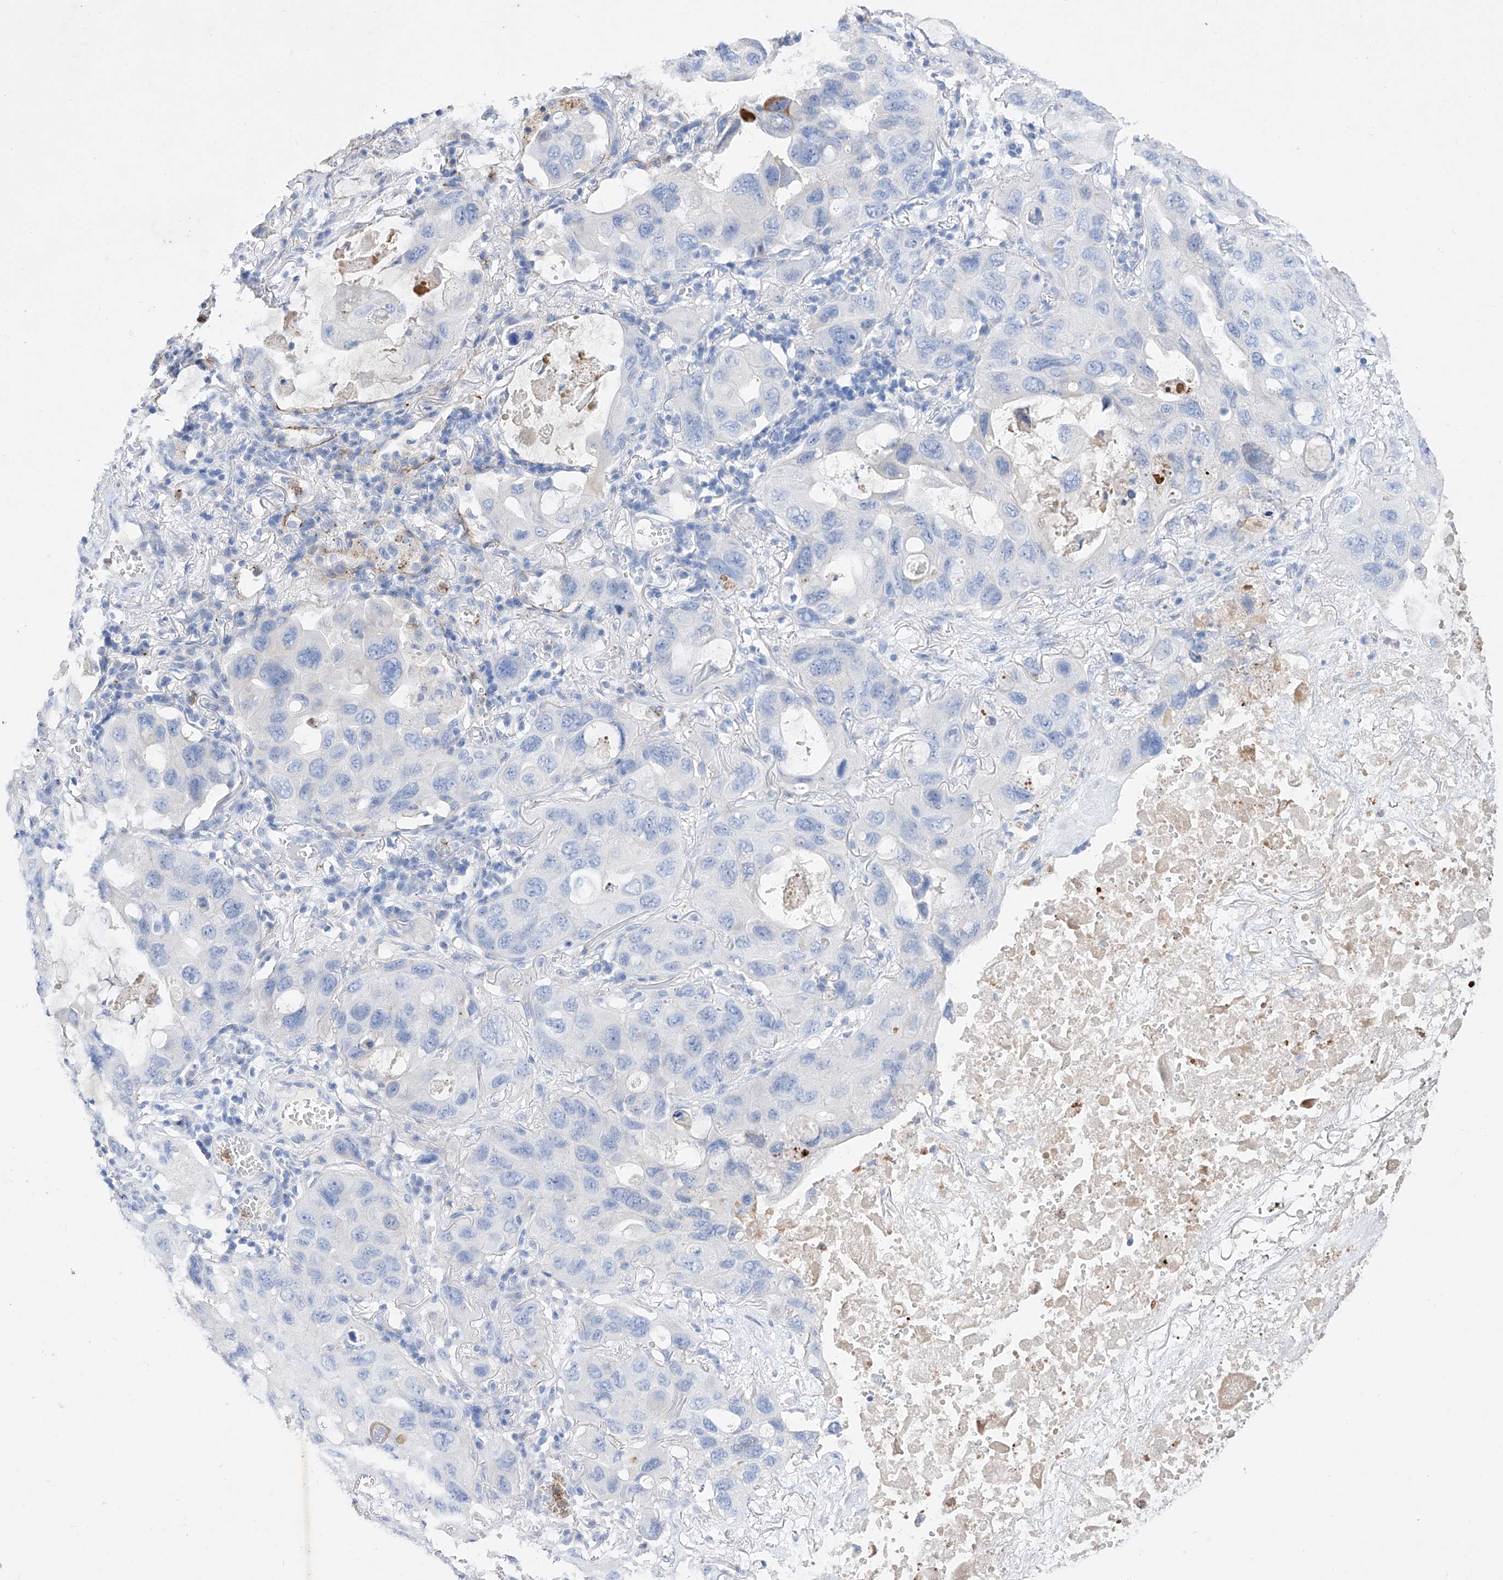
{"staining": {"intensity": "negative", "quantity": "none", "location": "none"}, "tissue": "lung cancer", "cell_type": "Tumor cells", "image_type": "cancer", "snomed": [{"axis": "morphology", "description": "Squamous cell carcinoma, NOS"}, {"axis": "topography", "description": "Lung"}], "caption": "IHC image of neoplastic tissue: human lung cancer stained with DAB displays no significant protein positivity in tumor cells.", "gene": "TM7SF2", "patient": {"sex": "female", "age": 73}}